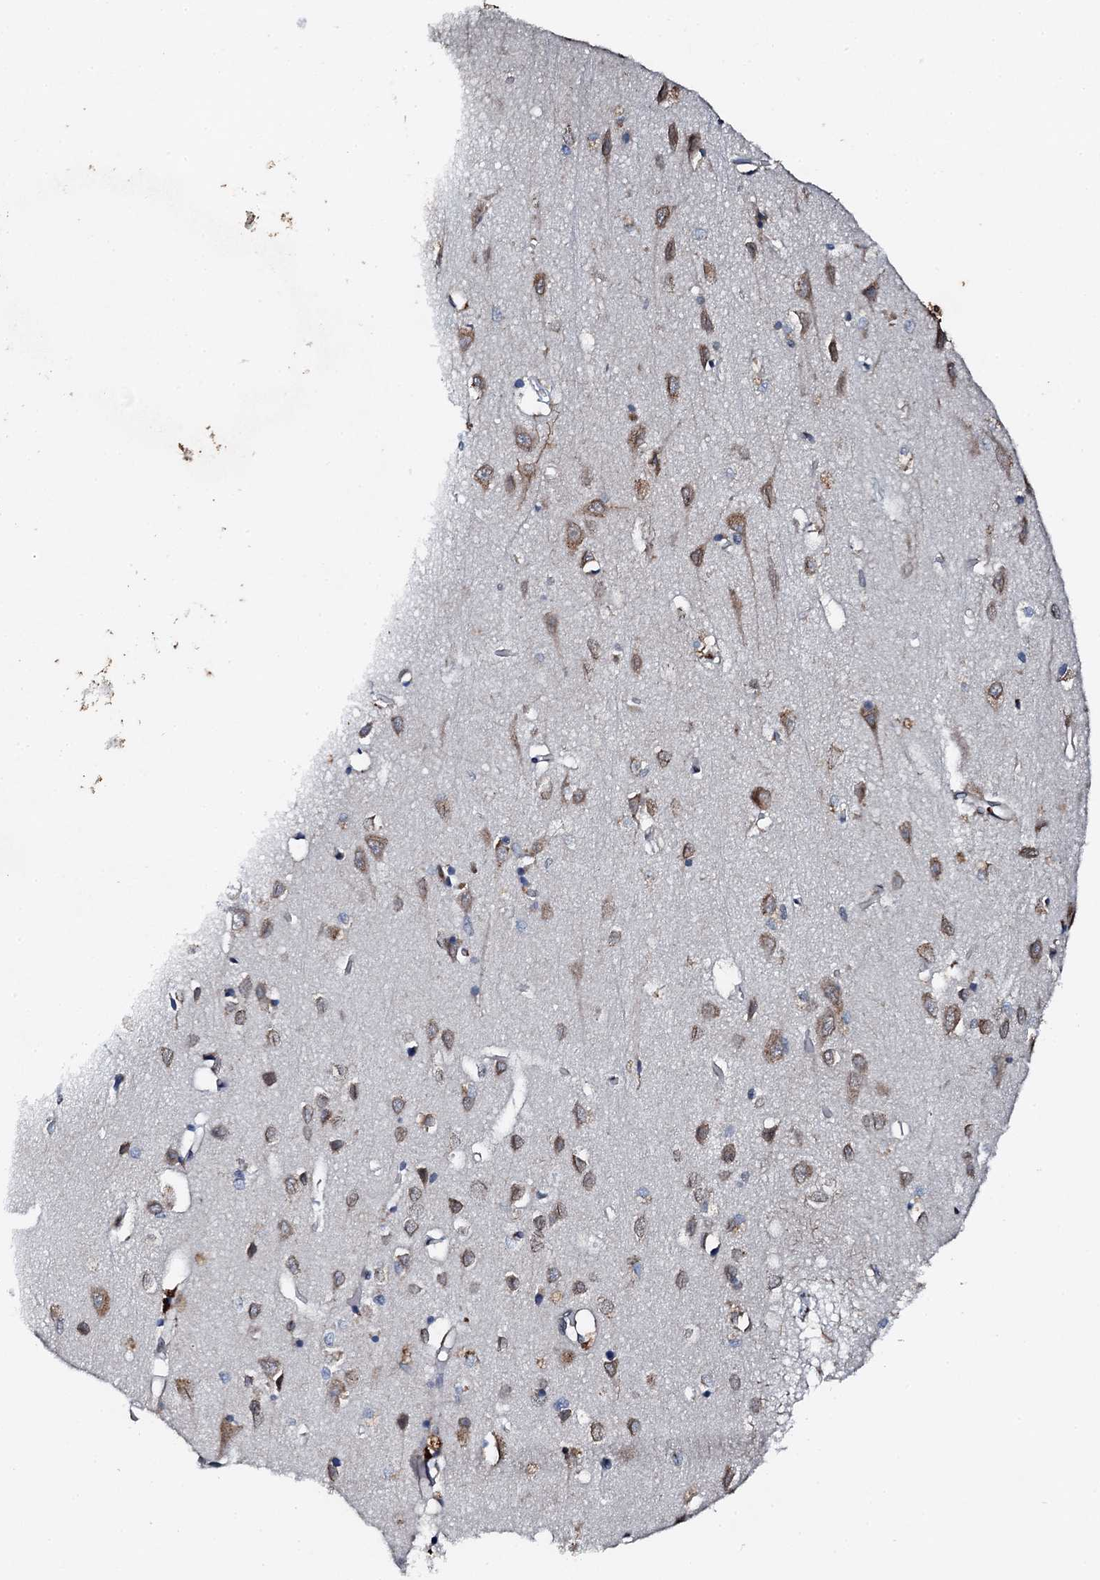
{"staining": {"intensity": "weak", "quantity": ">75%", "location": "cytoplasmic/membranous"}, "tissue": "cerebral cortex", "cell_type": "Endothelial cells", "image_type": "normal", "snomed": [{"axis": "morphology", "description": "Normal tissue, NOS"}, {"axis": "topography", "description": "Cerebral cortex"}], "caption": "The immunohistochemical stain labels weak cytoplasmic/membranous expression in endothelial cells of benign cerebral cortex. (Stains: DAB in brown, nuclei in blue, Microscopy: brightfield microscopy at high magnification).", "gene": "EDC4", "patient": {"sex": "female", "age": 64}}